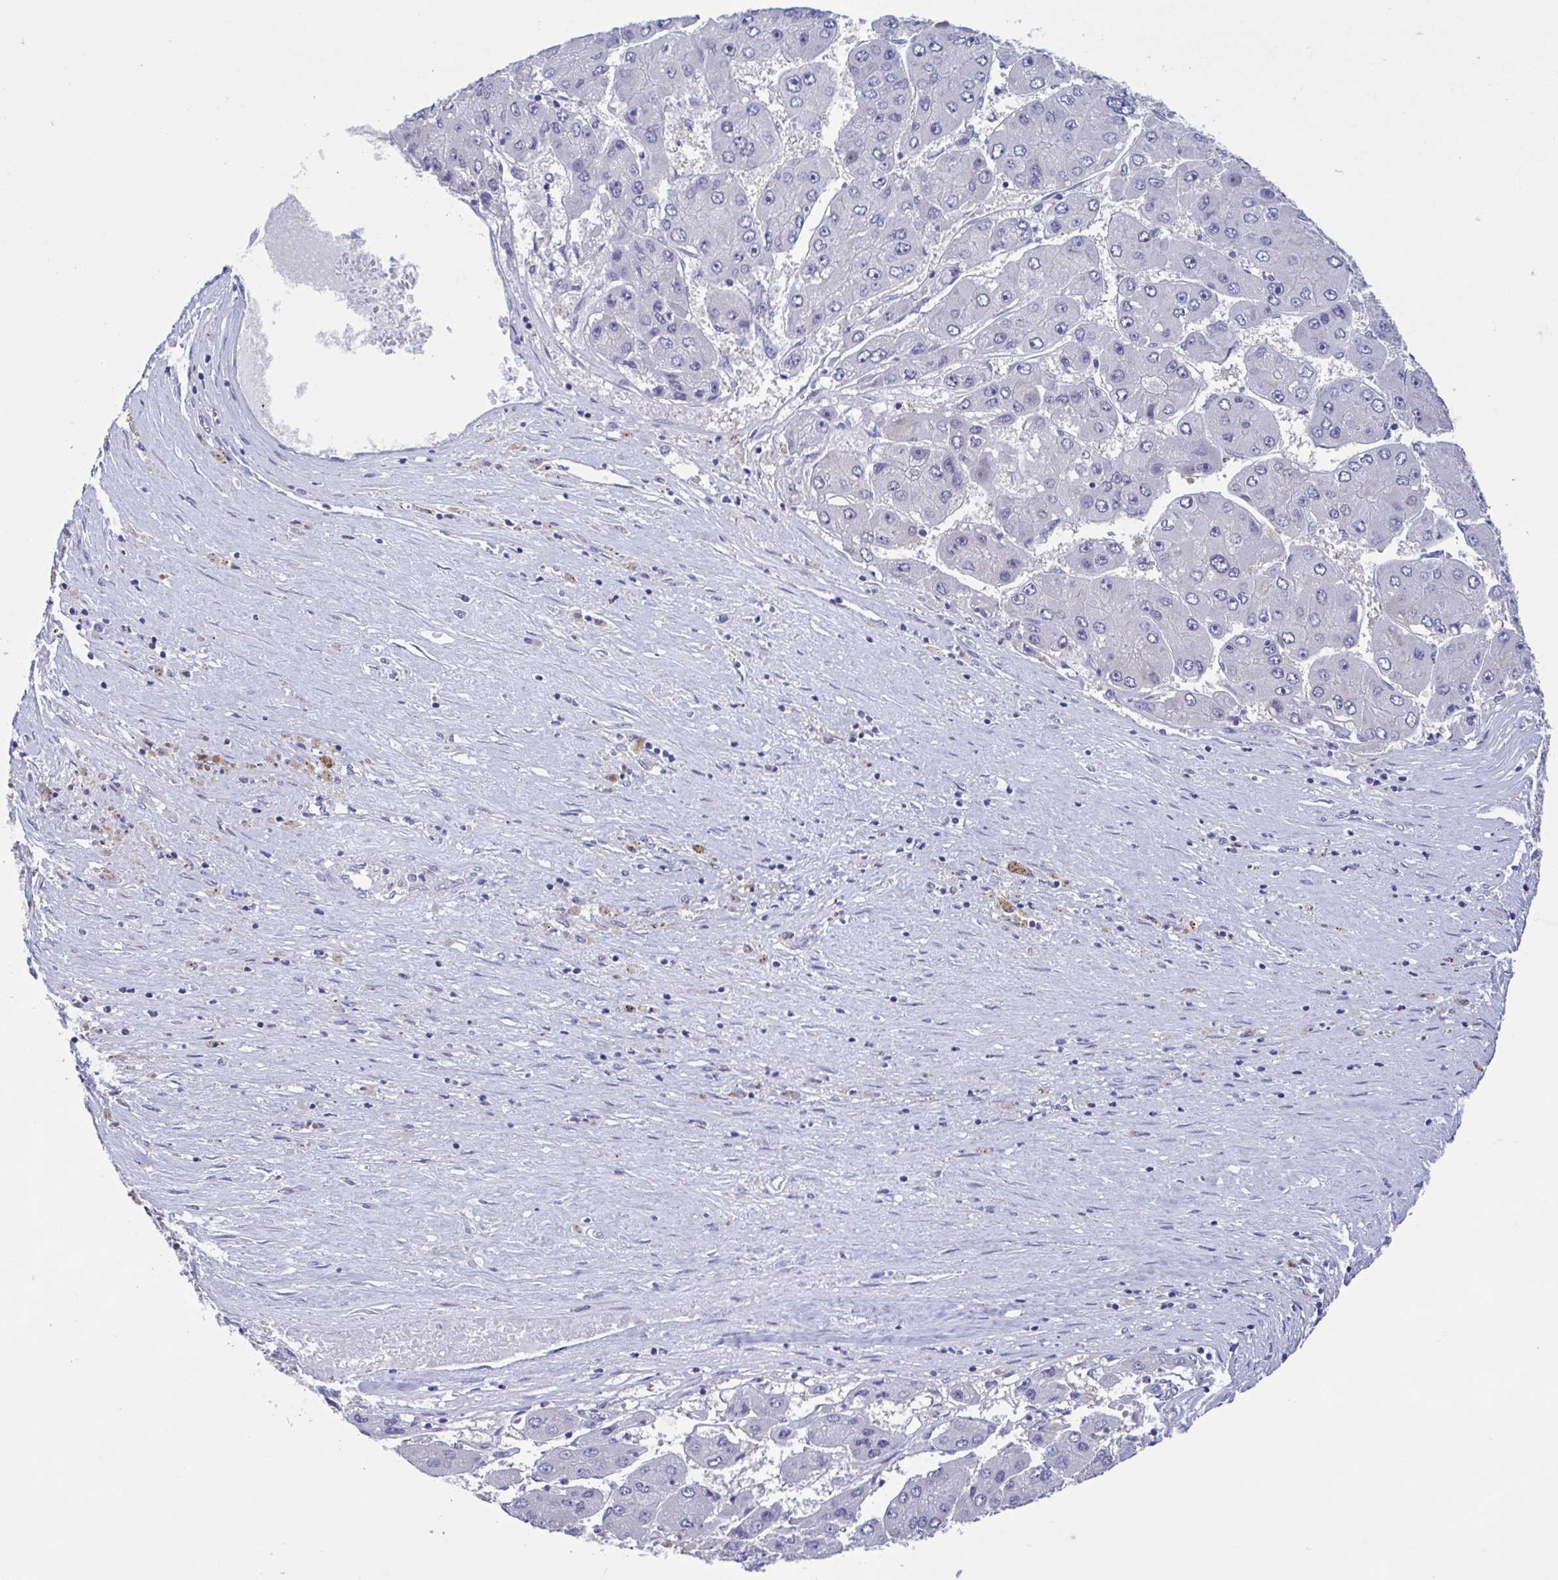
{"staining": {"intensity": "negative", "quantity": "none", "location": "none"}, "tissue": "liver cancer", "cell_type": "Tumor cells", "image_type": "cancer", "snomed": [{"axis": "morphology", "description": "Carcinoma, Hepatocellular, NOS"}, {"axis": "topography", "description": "Liver"}], "caption": "The histopathology image displays no significant staining in tumor cells of liver hepatocellular carcinoma.", "gene": "PERM1", "patient": {"sex": "female", "age": 61}}